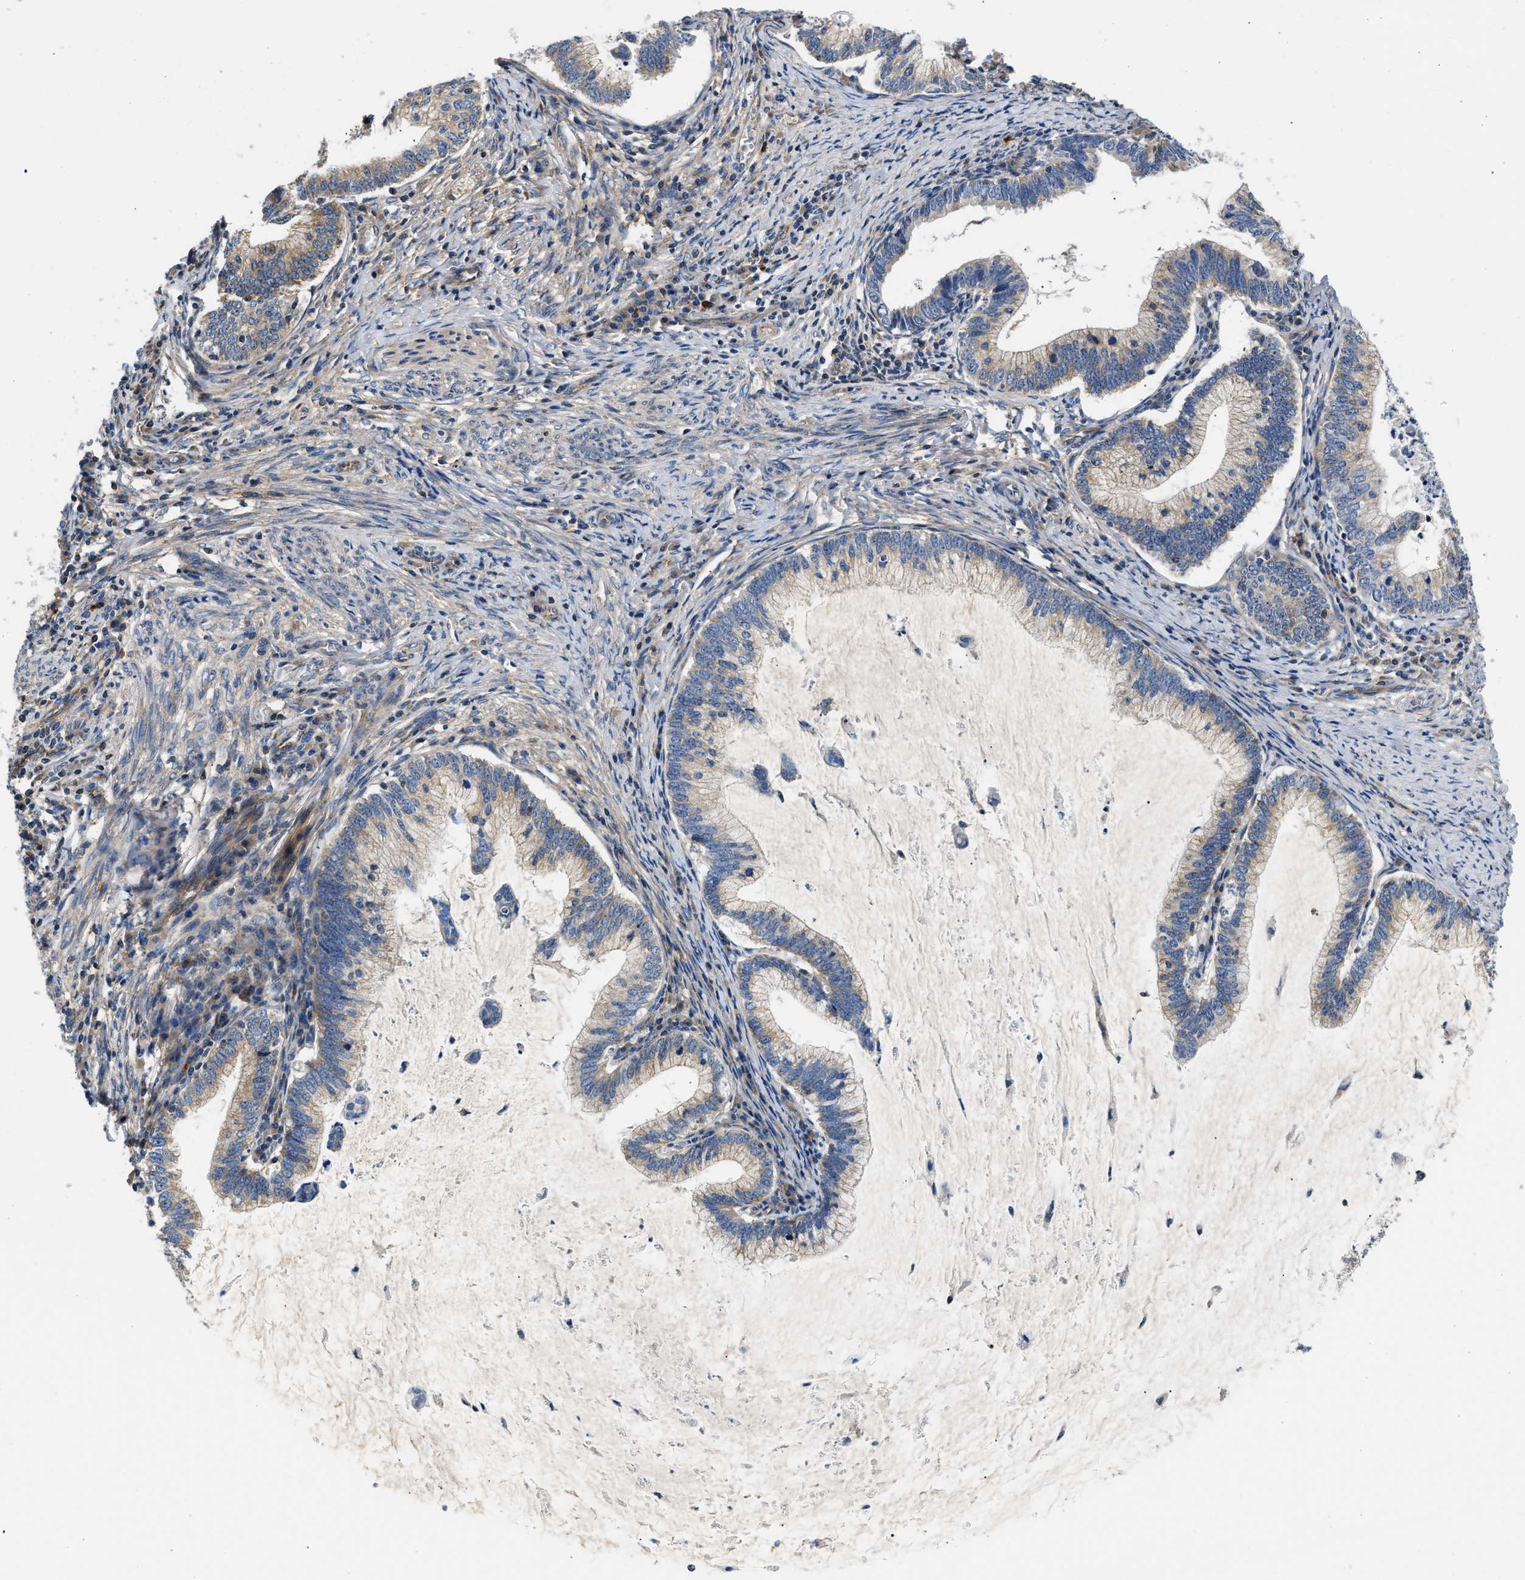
{"staining": {"intensity": "weak", "quantity": "25%-75%", "location": "cytoplasmic/membranous"}, "tissue": "cervical cancer", "cell_type": "Tumor cells", "image_type": "cancer", "snomed": [{"axis": "morphology", "description": "Adenocarcinoma, NOS"}, {"axis": "topography", "description": "Cervix"}], "caption": "Immunohistochemistry (IHC) image of neoplastic tissue: cervical cancer (adenocarcinoma) stained using IHC reveals low levels of weak protein expression localized specifically in the cytoplasmic/membranous of tumor cells, appearing as a cytoplasmic/membranous brown color.", "gene": "TEX2", "patient": {"sex": "female", "age": 36}}